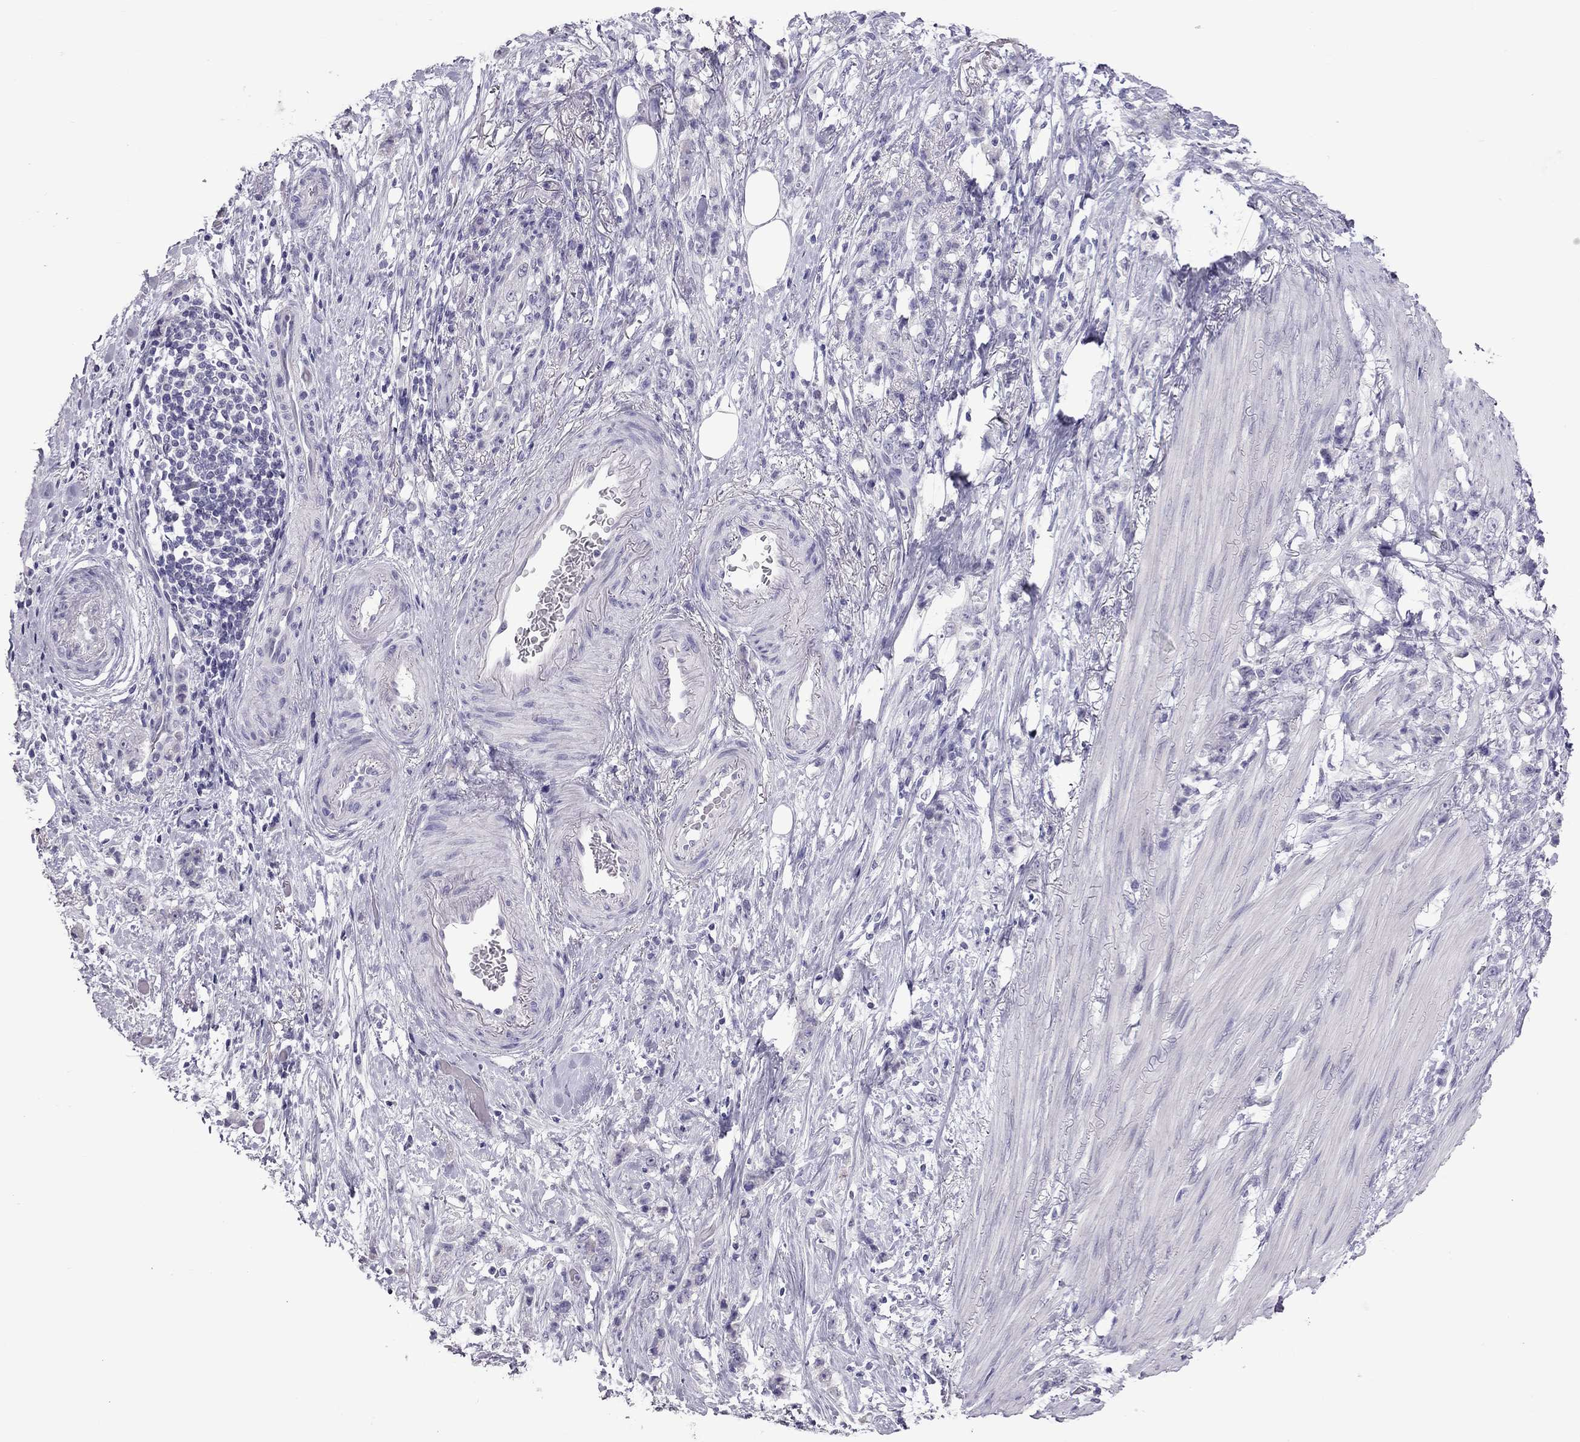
{"staining": {"intensity": "negative", "quantity": "none", "location": "none"}, "tissue": "stomach cancer", "cell_type": "Tumor cells", "image_type": "cancer", "snomed": [{"axis": "morphology", "description": "Adenocarcinoma, NOS"}, {"axis": "topography", "description": "Stomach, lower"}], "caption": "Tumor cells show no significant staining in stomach cancer (adenocarcinoma).", "gene": "TEX14", "patient": {"sex": "male", "age": 88}}